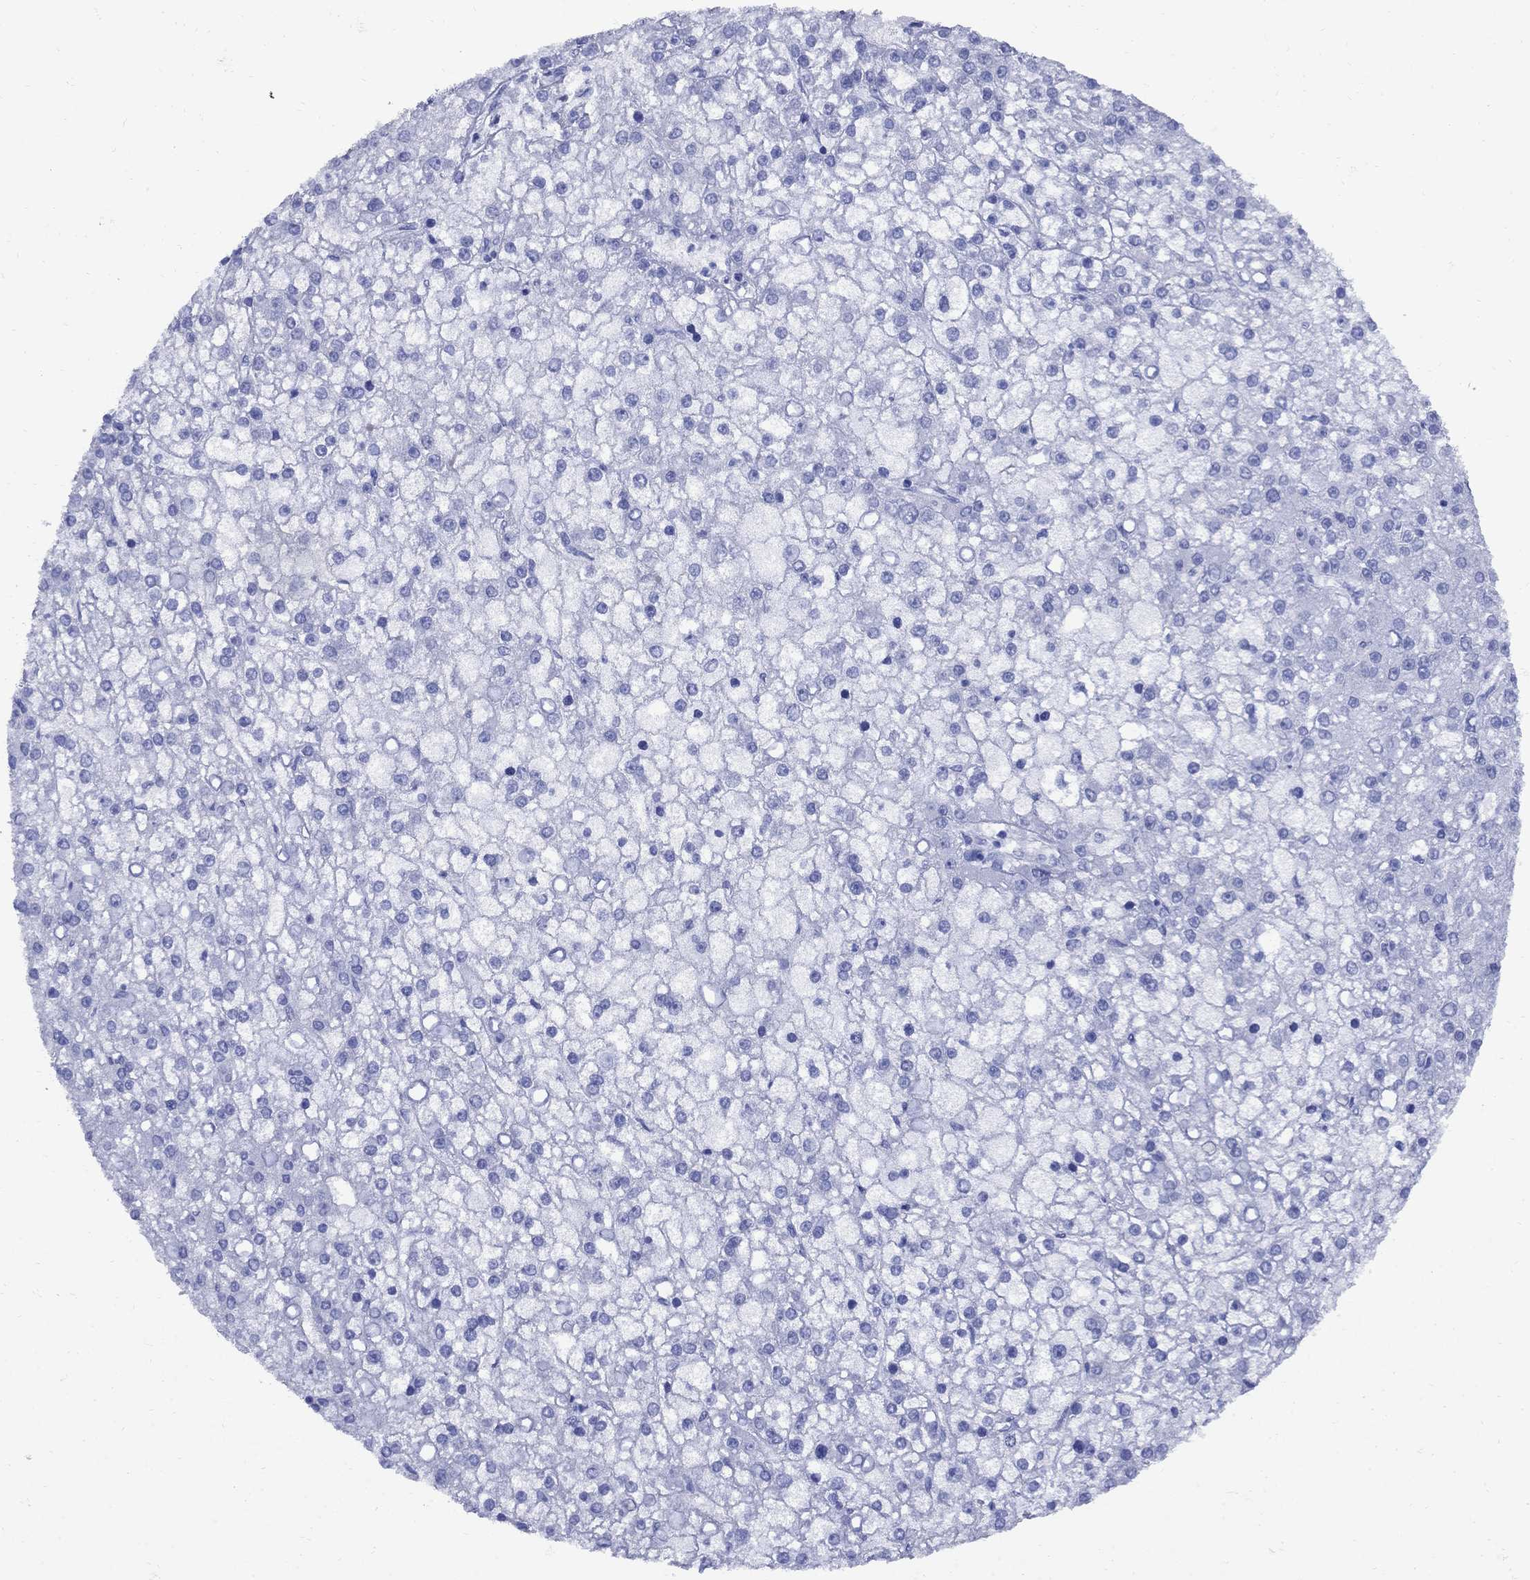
{"staining": {"intensity": "negative", "quantity": "none", "location": "none"}, "tissue": "liver cancer", "cell_type": "Tumor cells", "image_type": "cancer", "snomed": [{"axis": "morphology", "description": "Carcinoma, Hepatocellular, NOS"}, {"axis": "topography", "description": "Liver"}], "caption": "Immunohistochemistry (IHC) of human liver cancer (hepatocellular carcinoma) reveals no expression in tumor cells.", "gene": "SMCP", "patient": {"sex": "male", "age": 67}}